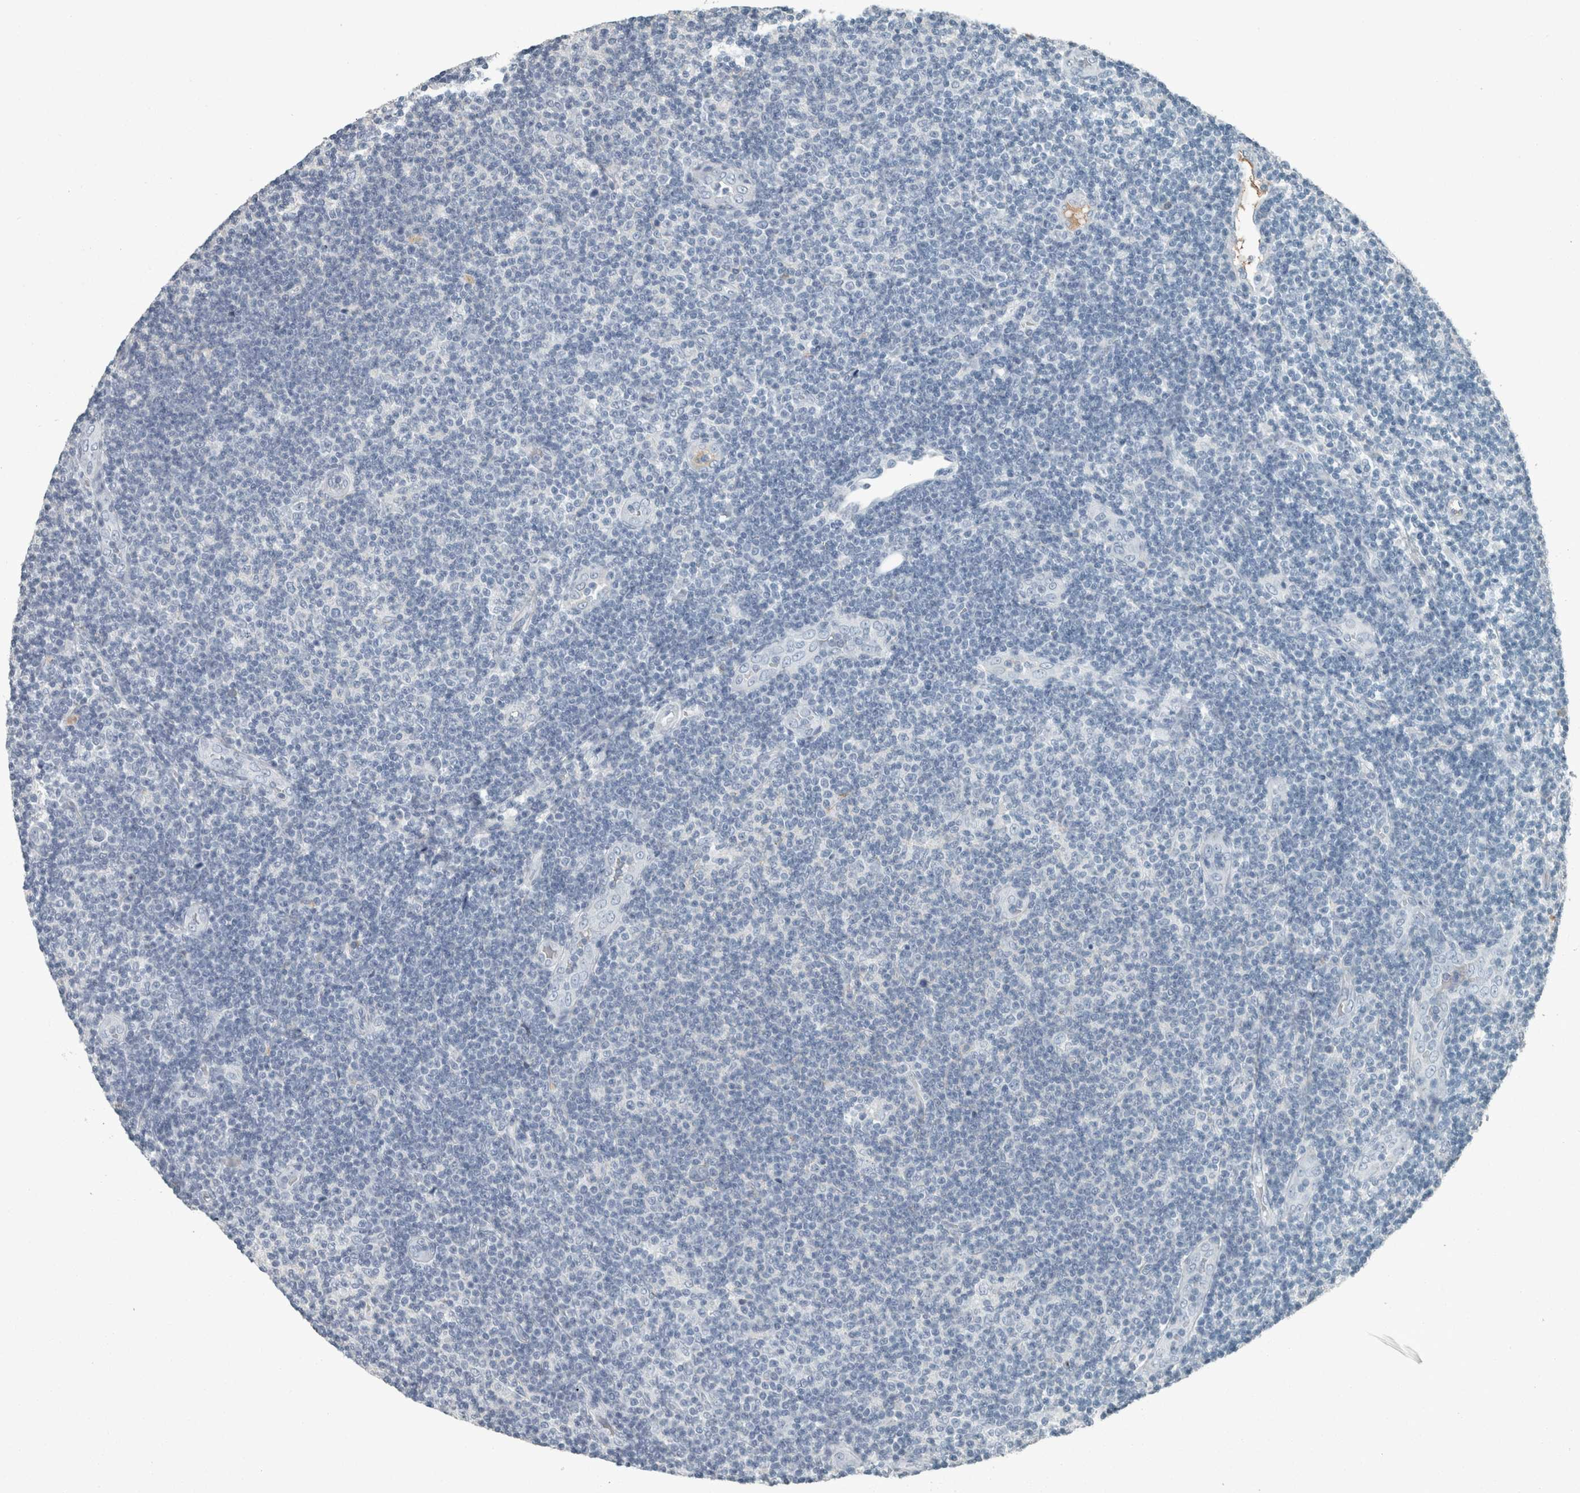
{"staining": {"intensity": "negative", "quantity": "none", "location": "none"}, "tissue": "lymphoma", "cell_type": "Tumor cells", "image_type": "cancer", "snomed": [{"axis": "morphology", "description": "Malignant lymphoma, non-Hodgkin's type, Low grade"}, {"axis": "topography", "description": "Lymph node"}], "caption": "Protein analysis of lymphoma shows no significant expression in tumor cells.", "gene": "CHL1", "patient": {"sex": "male", "age": 83}}